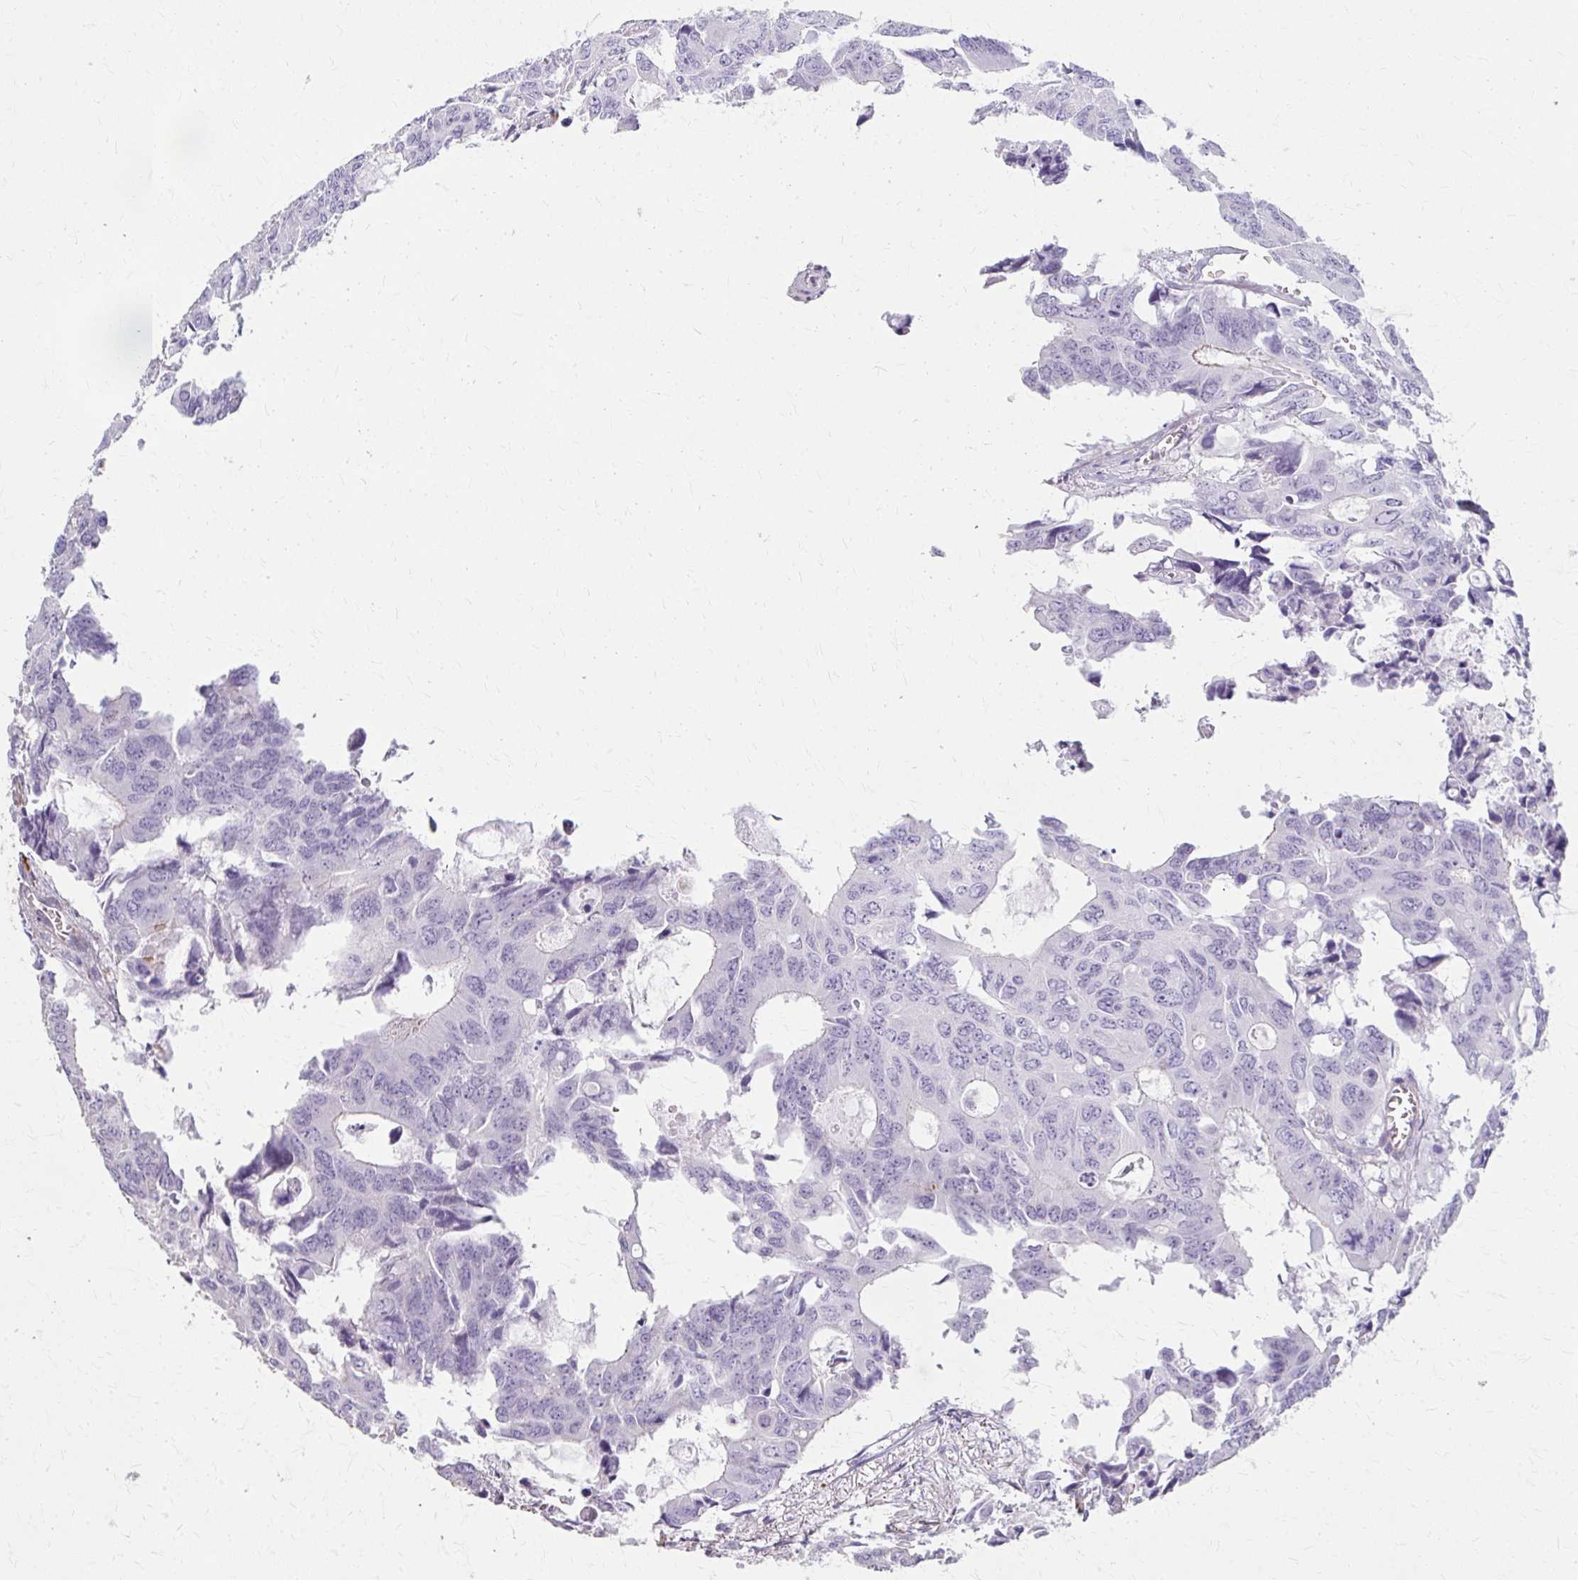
{"staining": {"intensity": "weak", "quantity": "<25%", "location": "cytoplasmic/membranous"}, "tissue": "colorectal cancer", "cell_type": "Tumor cells", "image_type": "cancer", "snomed": [{"axis": "morphology", "description": "Adenocarcinoma, NOS"}, {"axis": "topography", "description": "Rectum"}], "caption": "Immunohistochemistry image of human colorectal cancer stained for a protein (brown), which displays no positivity in tumor cells. (Immunohistochemistry (ihc), brightfield microscopy, high magnification).", "gene": "TENM4", "patient": {"sex": "male", "age": 76}}